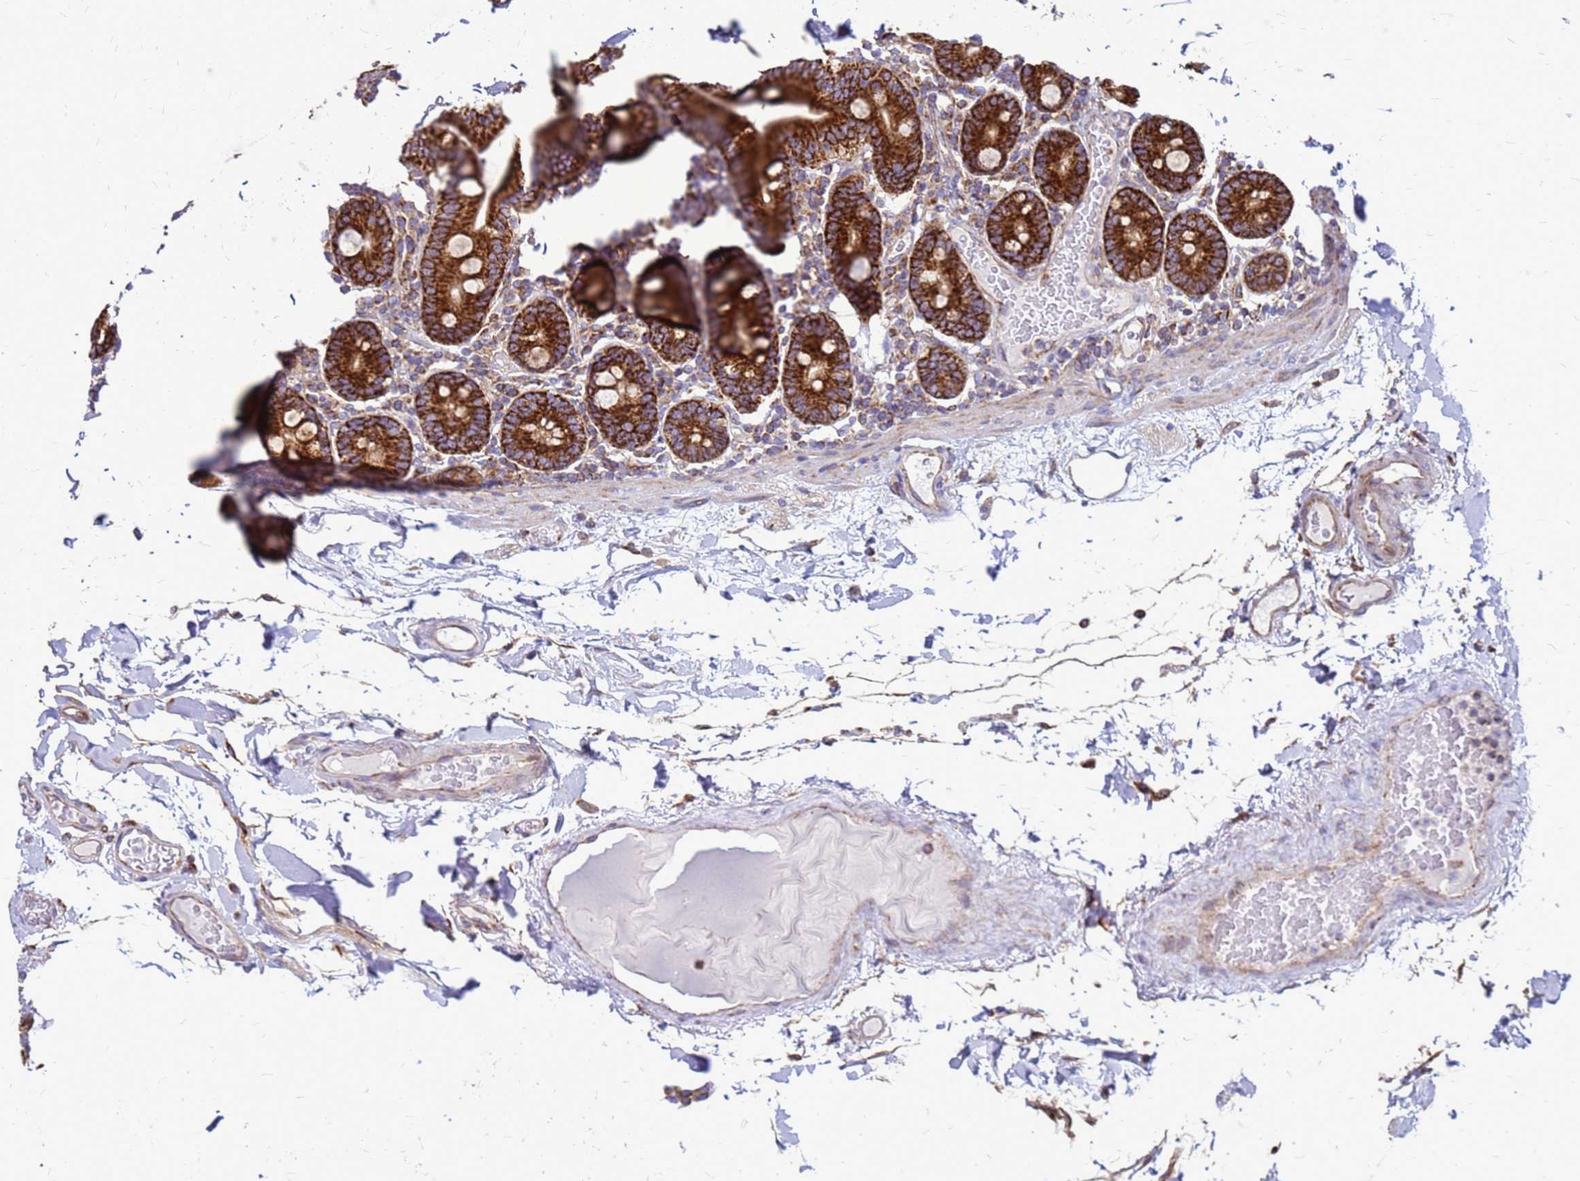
{"staining": {"intensity": "strong", "quantity": ">75%", "location": "cytoplasmic/membranous"}, "tissue": "duodenum", "cell_type": "Glandular cells", "image_type": "normal", "snomed": [{"axis": "morphology", "description": "Normal tissue, NOS"}, {"axis": "topography", "description": "Duodenum"}], "caption": "Immunohistochemistry image of normal duodenum: duodenum stained using immunohistochemistry (IHC) displays high levels of strong protein expression localized specifically in the cytoplasmic/membranous of glandular cells, appearing as a cytoplasmic/membranous brown color.", "gene": "FSTL4", "patient": {"sex": "male", "age": 55}}